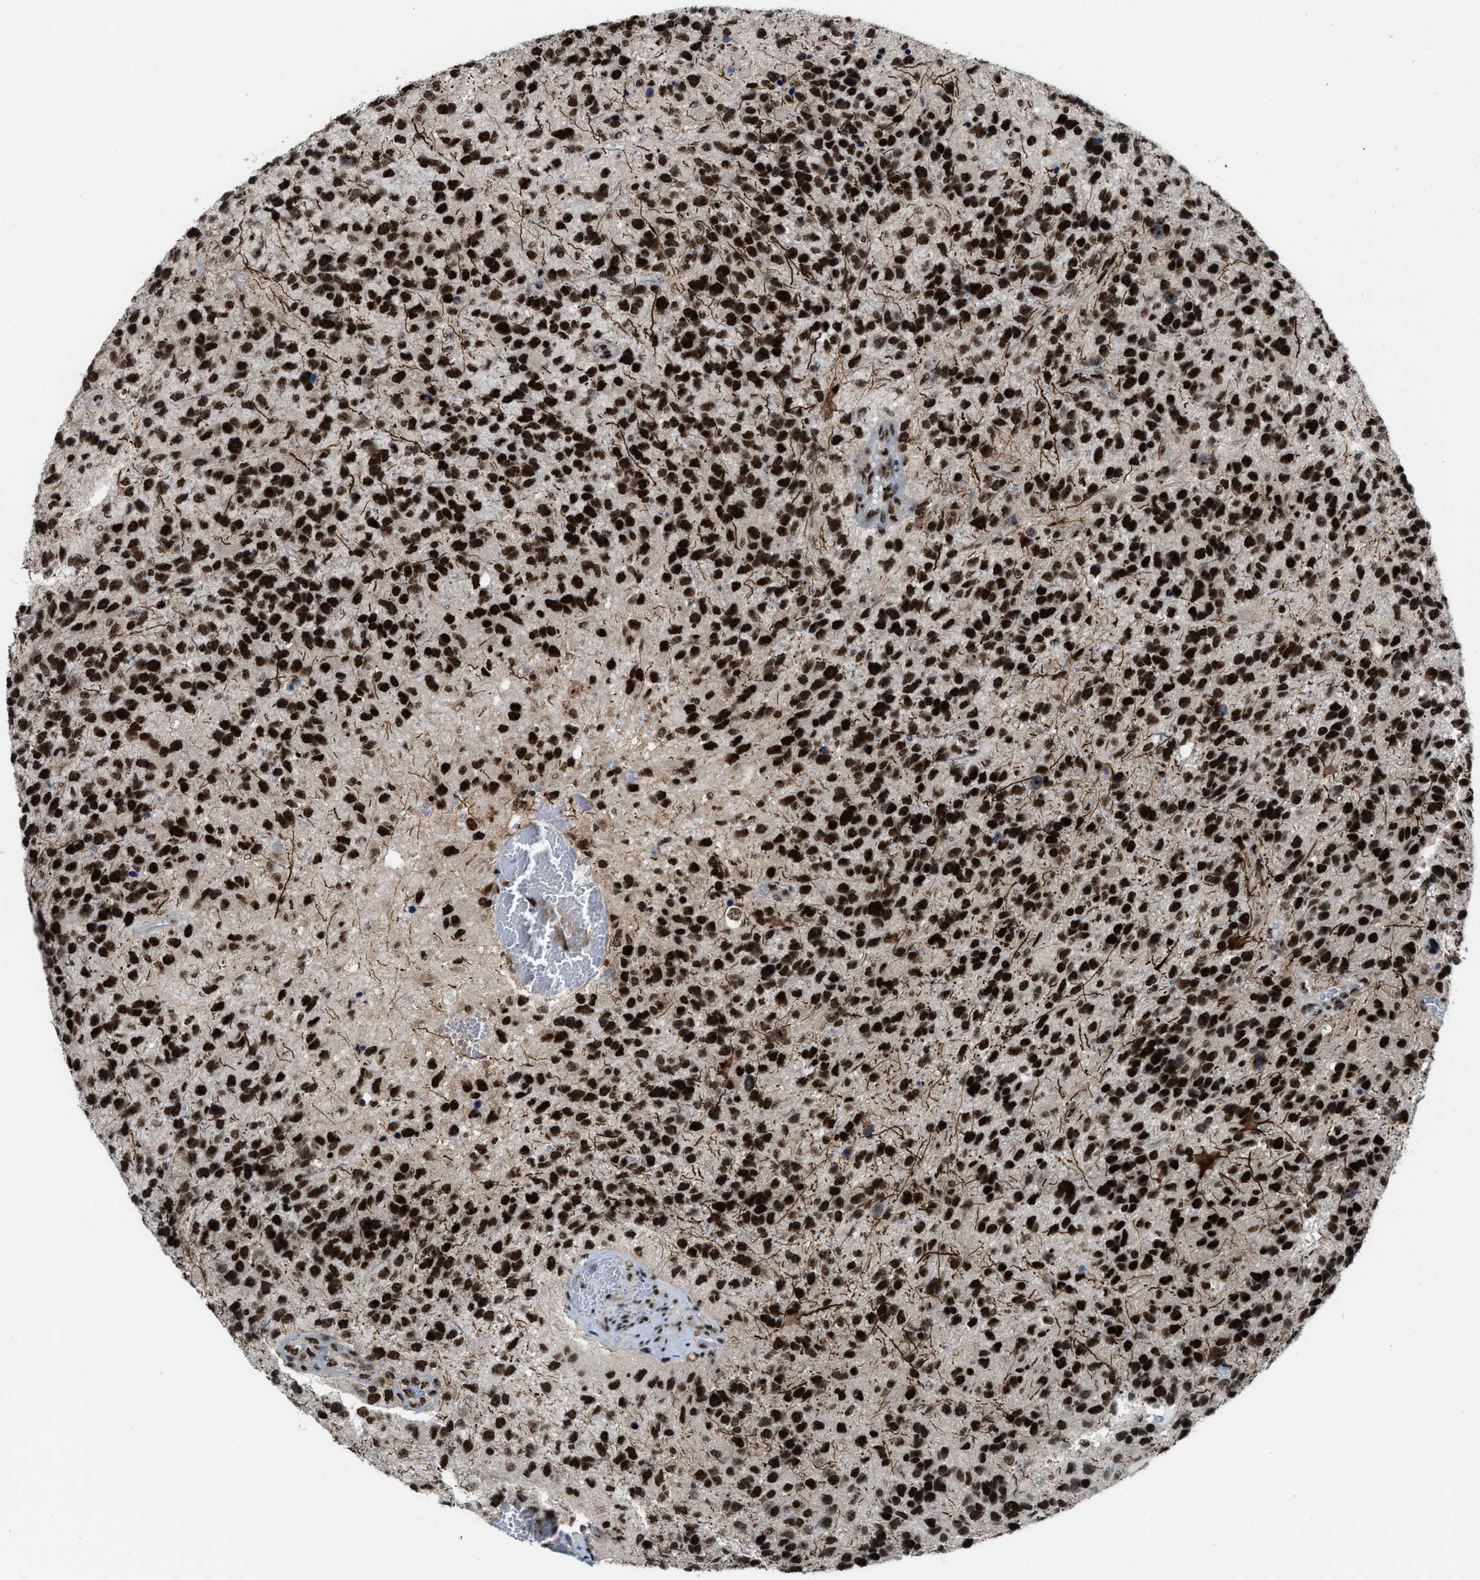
{"staining": {"intensity": "strong", "quantity": ">75%", "location": "nuclear"}, "tissue": "glioma", "cell_type": "Tumor cells", "image_type": "cancer", "snomed": [{"axis": "morphology", "description": "Glioma, malignant, High grade"}, {"axis": "topography", "description": "Brain"}], "caption": "An image of human glioma stained for a protein reveals strong nuclear brown staining in tumor cells. Using DAB (3,3'-diaminobenzidine) (brown) and hematoxylin (blue) stains, captured at high magnification using brightfield microscopy.", "gene": "NUMA1", "patient": {"sex": "female", "age": 58}}